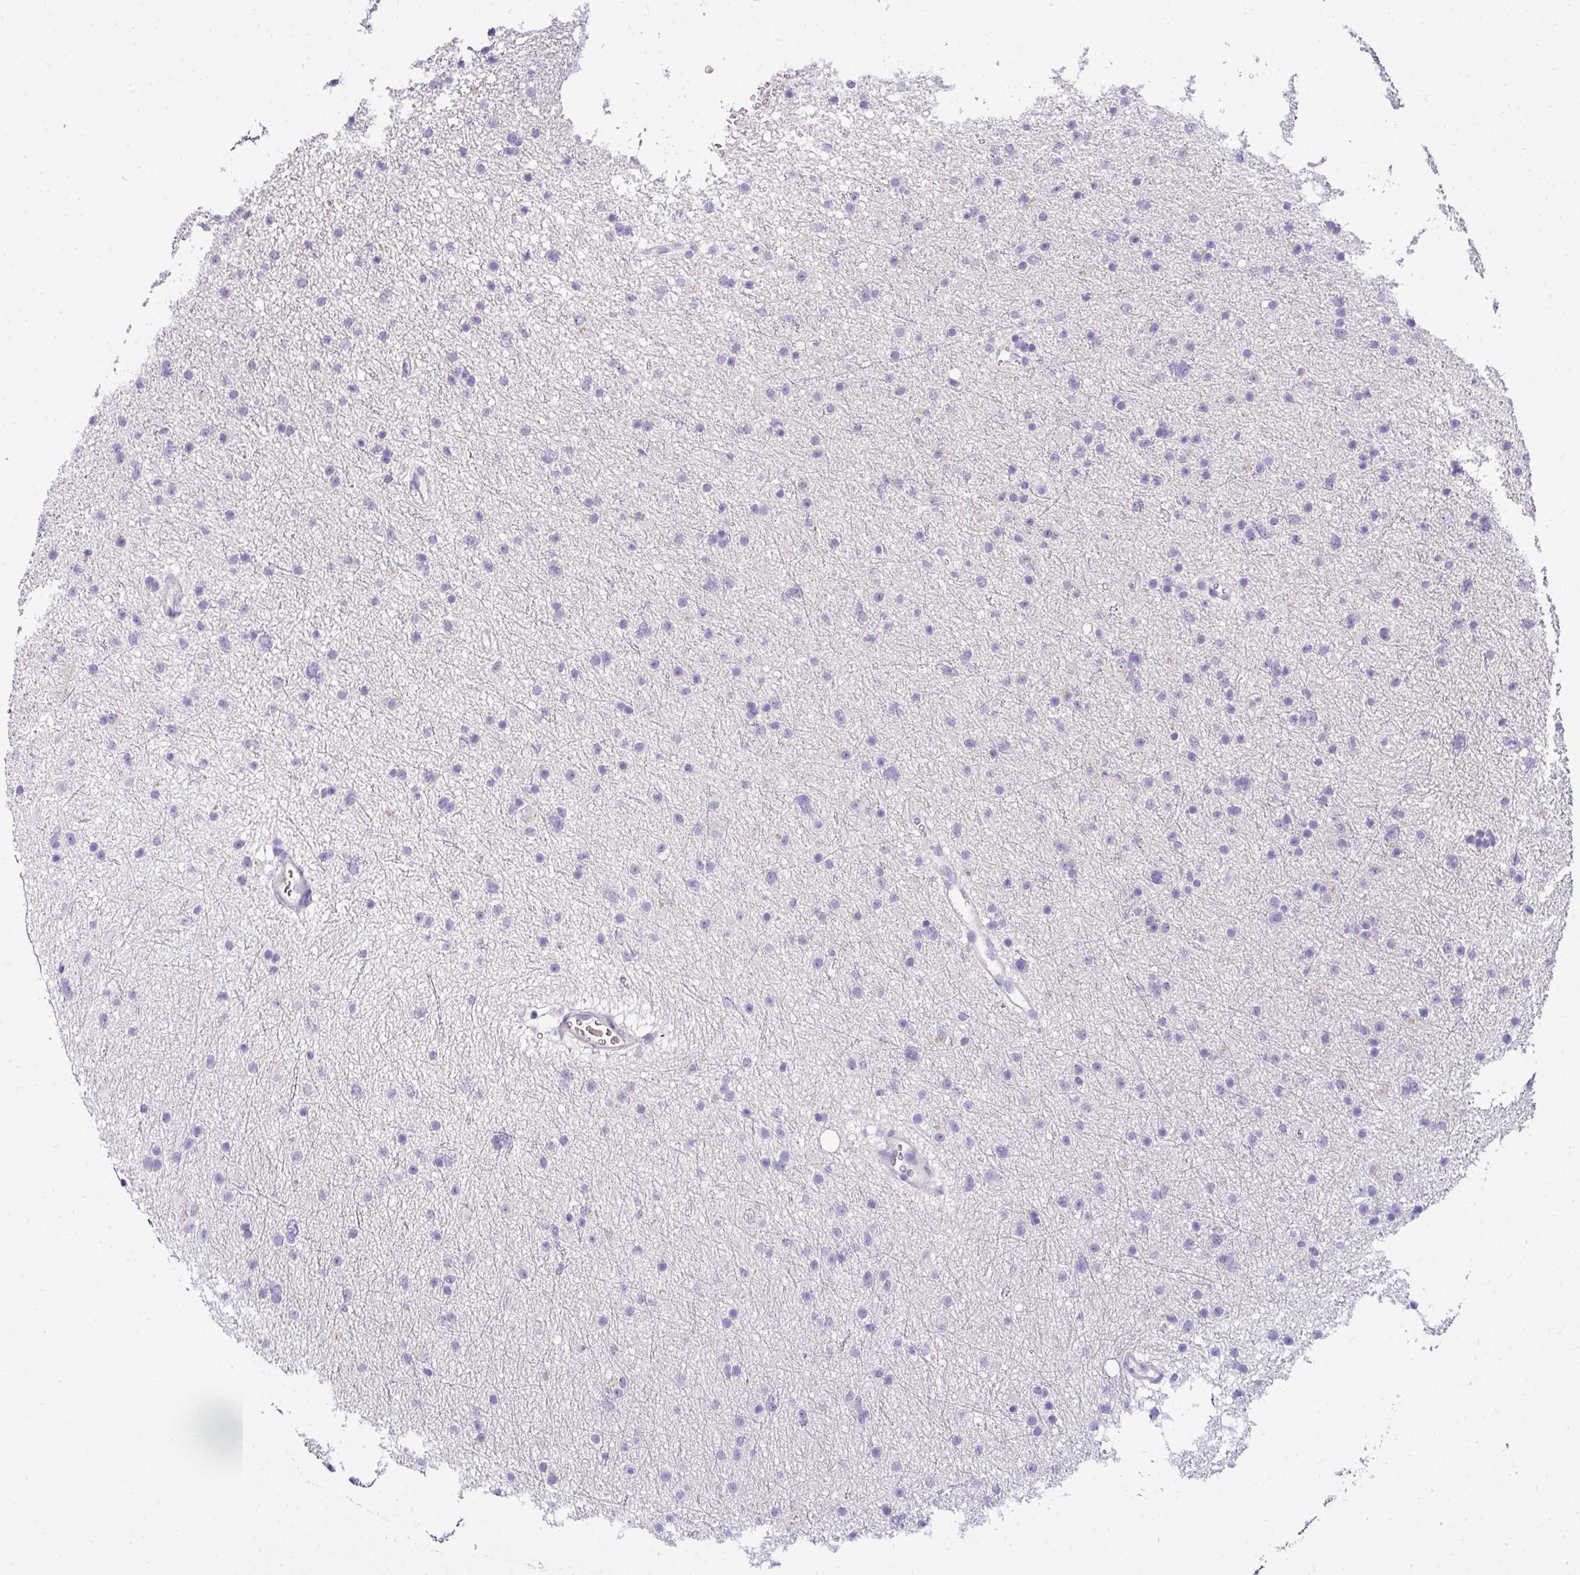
{"staining": {"intensity": "negative", "quantity": "none", "location": "none"}, "tissue": "glioma", "cell_type": "Tumor cells", "image_type": "cancer", "snomed": [{"axis": "morphology", "description": "Glioma, malignant, Low grade"}, {"axis": "topography", "description": "Cerebral cortex"}], "caption": "Image shows no significant protein expression in tumor cells of low-grade glioma (malignant). The staining was performed using DAB to visualize the protein expression in brown, while the nuclei were stained in blue with hematoxylin (Magnification: 20x).", "gene": "NAPSA", "patient": {"sex": "female", "age": 39}}